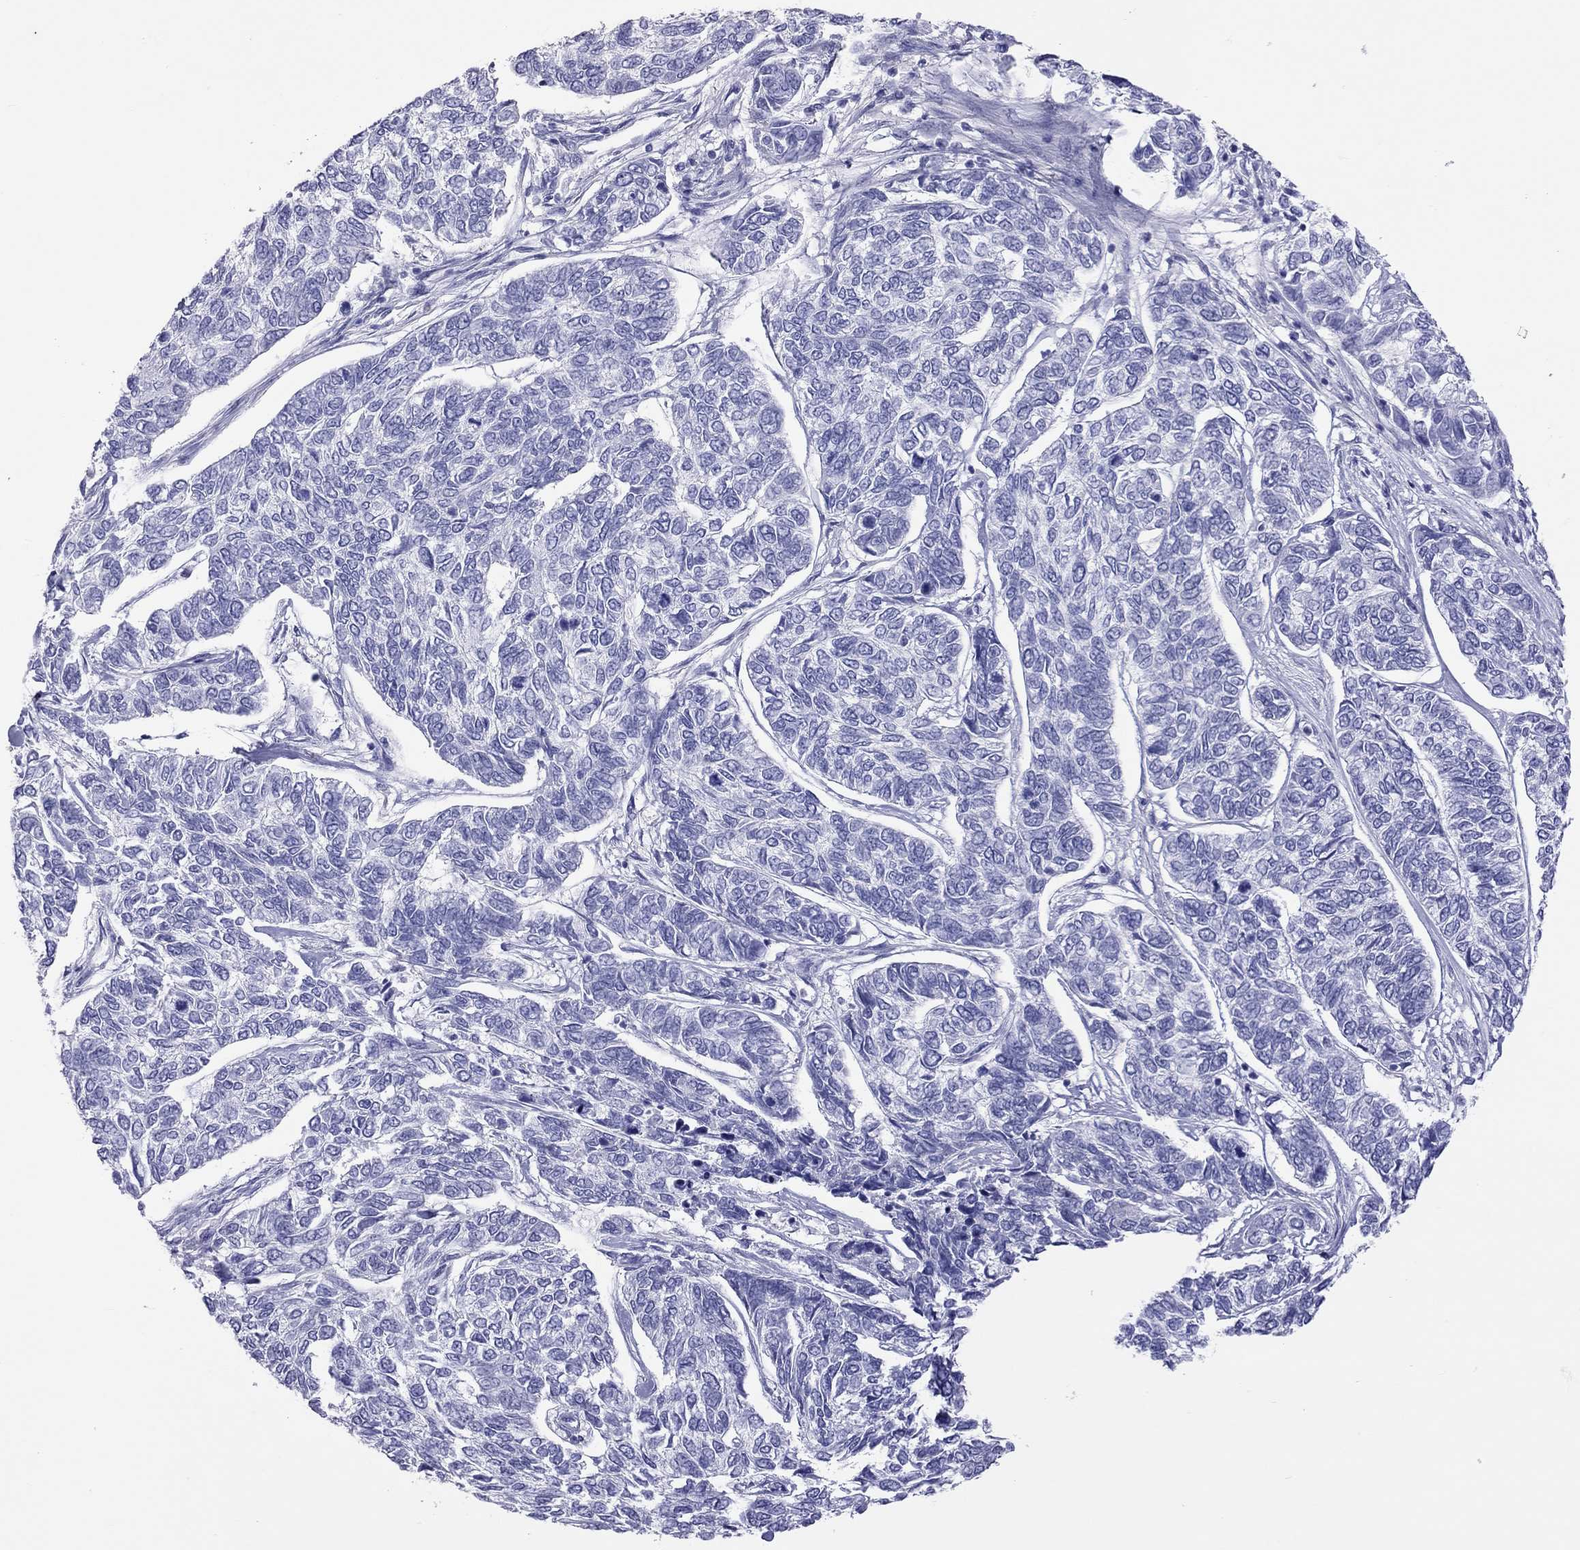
{"staining": {"intensity": "negative", "quantity": "none", "location": "none"}, "tissue": "skin cancer", "cell_type": "Tumor cells", "image_type": "cancer", "snomed": [{"axis": "morphology", "description": "Basal cell carcinoma"}, {"axis": "topography", "description": "Skin"}], "caption": "High power microscopy histopathology image of an immunohistochemistry (IHC) photomicrograph of skin cancer (basal cell carcinoma), revealing no significant positivity in tumor cells.", "gene": "STAG3", "patient": {"sex": "female", "age": 65}}